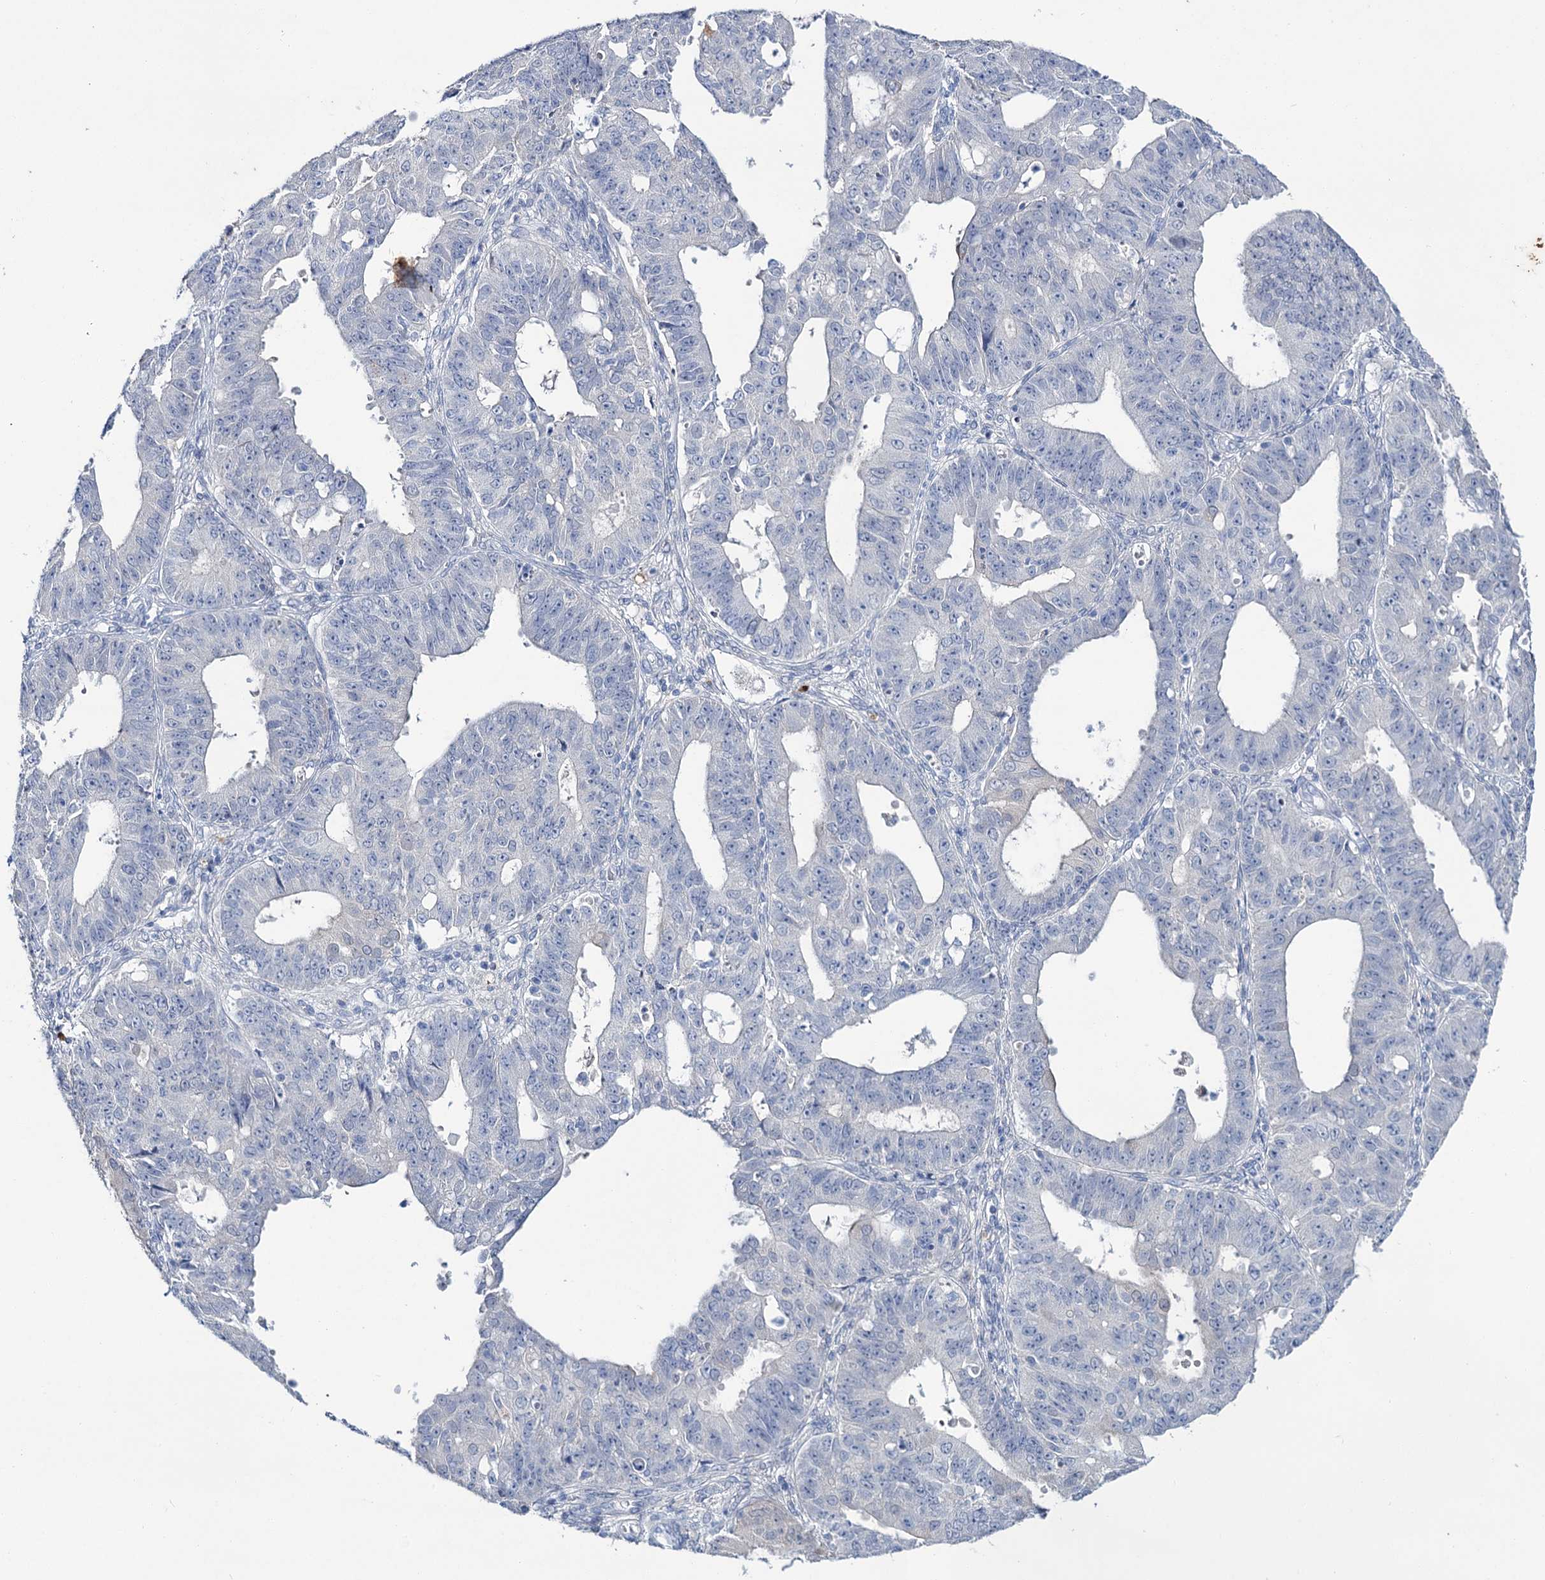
{"staining": {"intensity": "negative", "quantity": "none", "location": "none"}, "tissue": "ovarian cancer", "cell_type": "Tumor cells", "image_type": "cancer", "snomed": [{"axis": "morphology", "description": "Carcinoma, endometroid"}, {"axis": "topography", "description": "Appendix"}, {"axis": "topography", "description": "Ovary"}], "caption": "The immunohistochemistry photomicrograph has no significant staining in tumor cells of endometroid carcinoma (ovarian) tissue.", "gene": "LYZL4", "patient": {"sex": "female", "age": 42}}